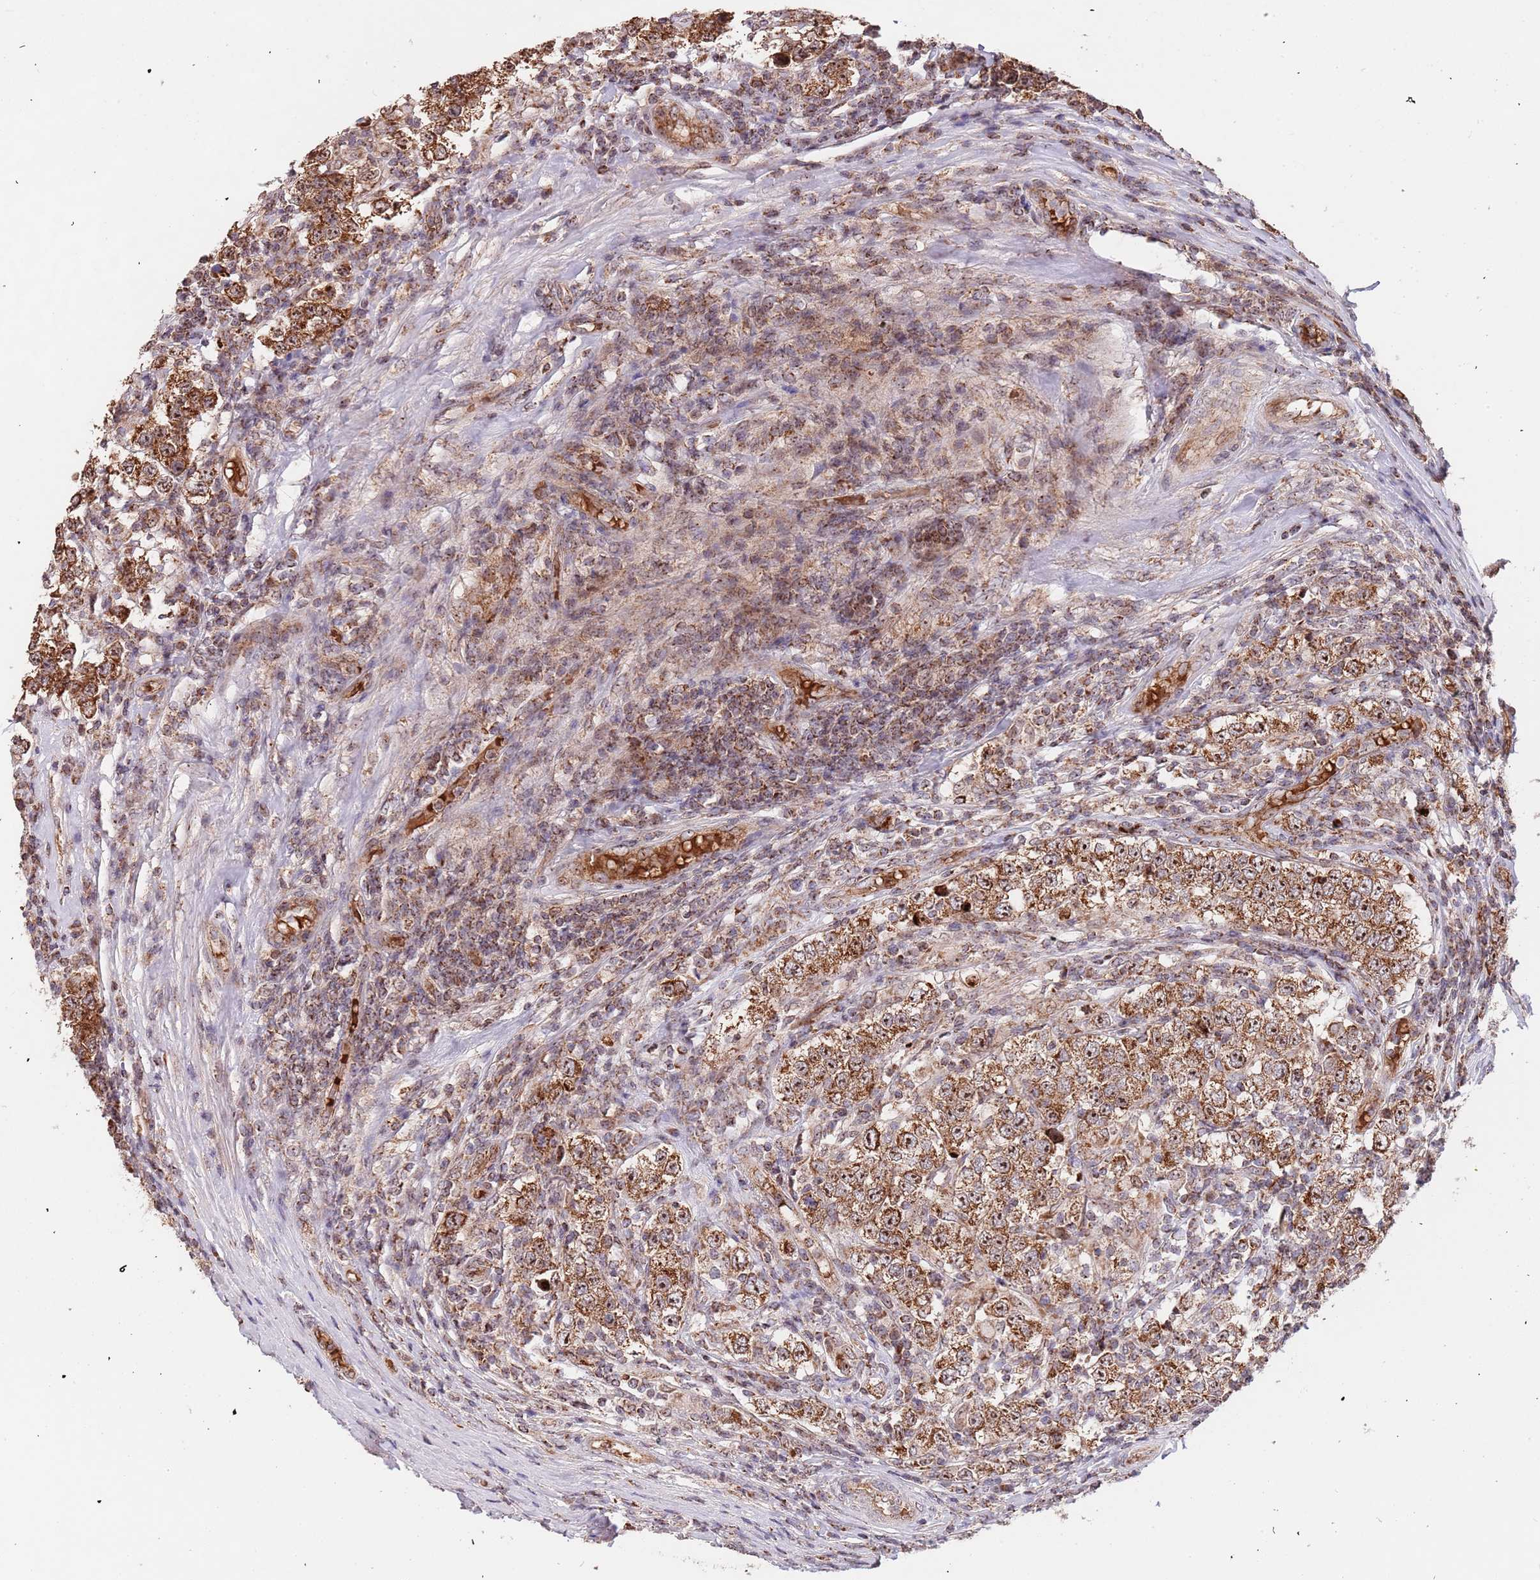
{"staining": {"intensity": "moderate", "quantity": ">75%", "location": "cytoplasmic/membranous"}, "tissue": "testis cancer", "cell_type": "Tumor cells", "image_type": "cancer", "snomed": [{"axis": "morphology", "description": "Seminoma, NOS"}, {"axis": "morphology", "description": "Carcinoma, Embryonal, NOS"}, {"axis": "topography", "description": "Testis"}], "caption": "Moderate cytoplasmic/membranous staining is identified in approximately >75% of tumor cells in embryonal carcinoma (testis). The staining was performed using DAB (3,3'-diaminobenzidine), with brown indicating positive protein expression. Nuclei are stained blue with hematoxylin.", "gene": "DCHS1", "patient": {"sex": "male", "age": 41}}